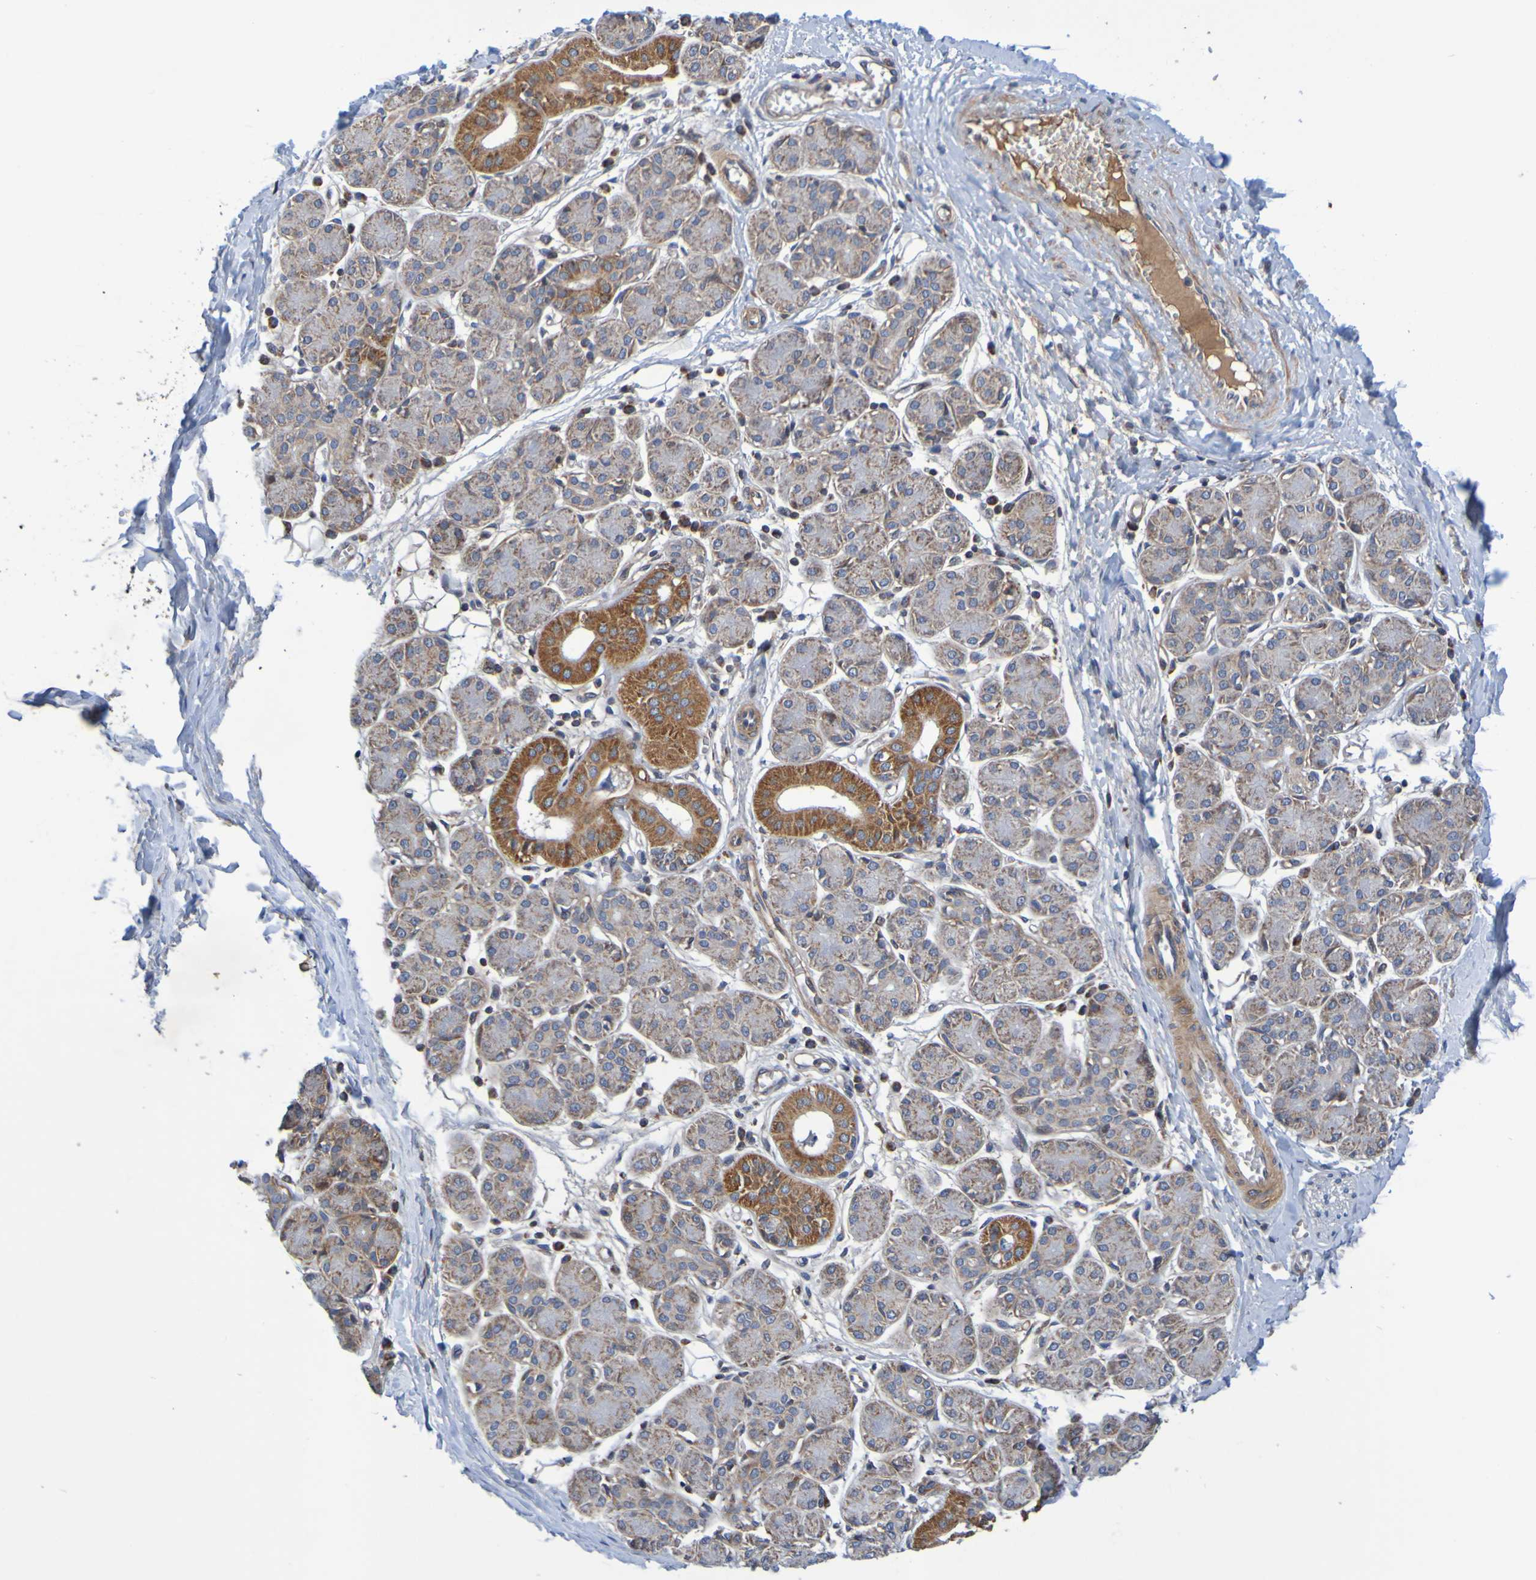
{"staining": {"intensity": "strong", "quantity": "25%-75%", "location": "cytoplasmic/membranous"}, "tissue": "salivary gland", "cell_type": "Glandular cells", "image_type": "normal", "snomed": [{"axis": "morphology", "description": "Normal tissue, NOS"}, {"axis": "morphology", "description": "Inflammation, NOS"}, {"axis": "topography", "description": "Lymph node"}, {"axis": "topography", "description": "Salivary gland"}], "caption": "Immunohistochemistry staining of benign salivary gland, which exhibits high levels of strong cytoplasmic/membranous staining in about 25%-75% of glandular cells indicating strong cytoplasmic/membranous protein staining. The staining was performed using DAB (3,3'-diaminobenzidine) (brown) for protein detection and nuclei were counterstained in hematoxylin (blue).", "gene": "CCDC51", "patient": {"sex": "male", "age": 3}}